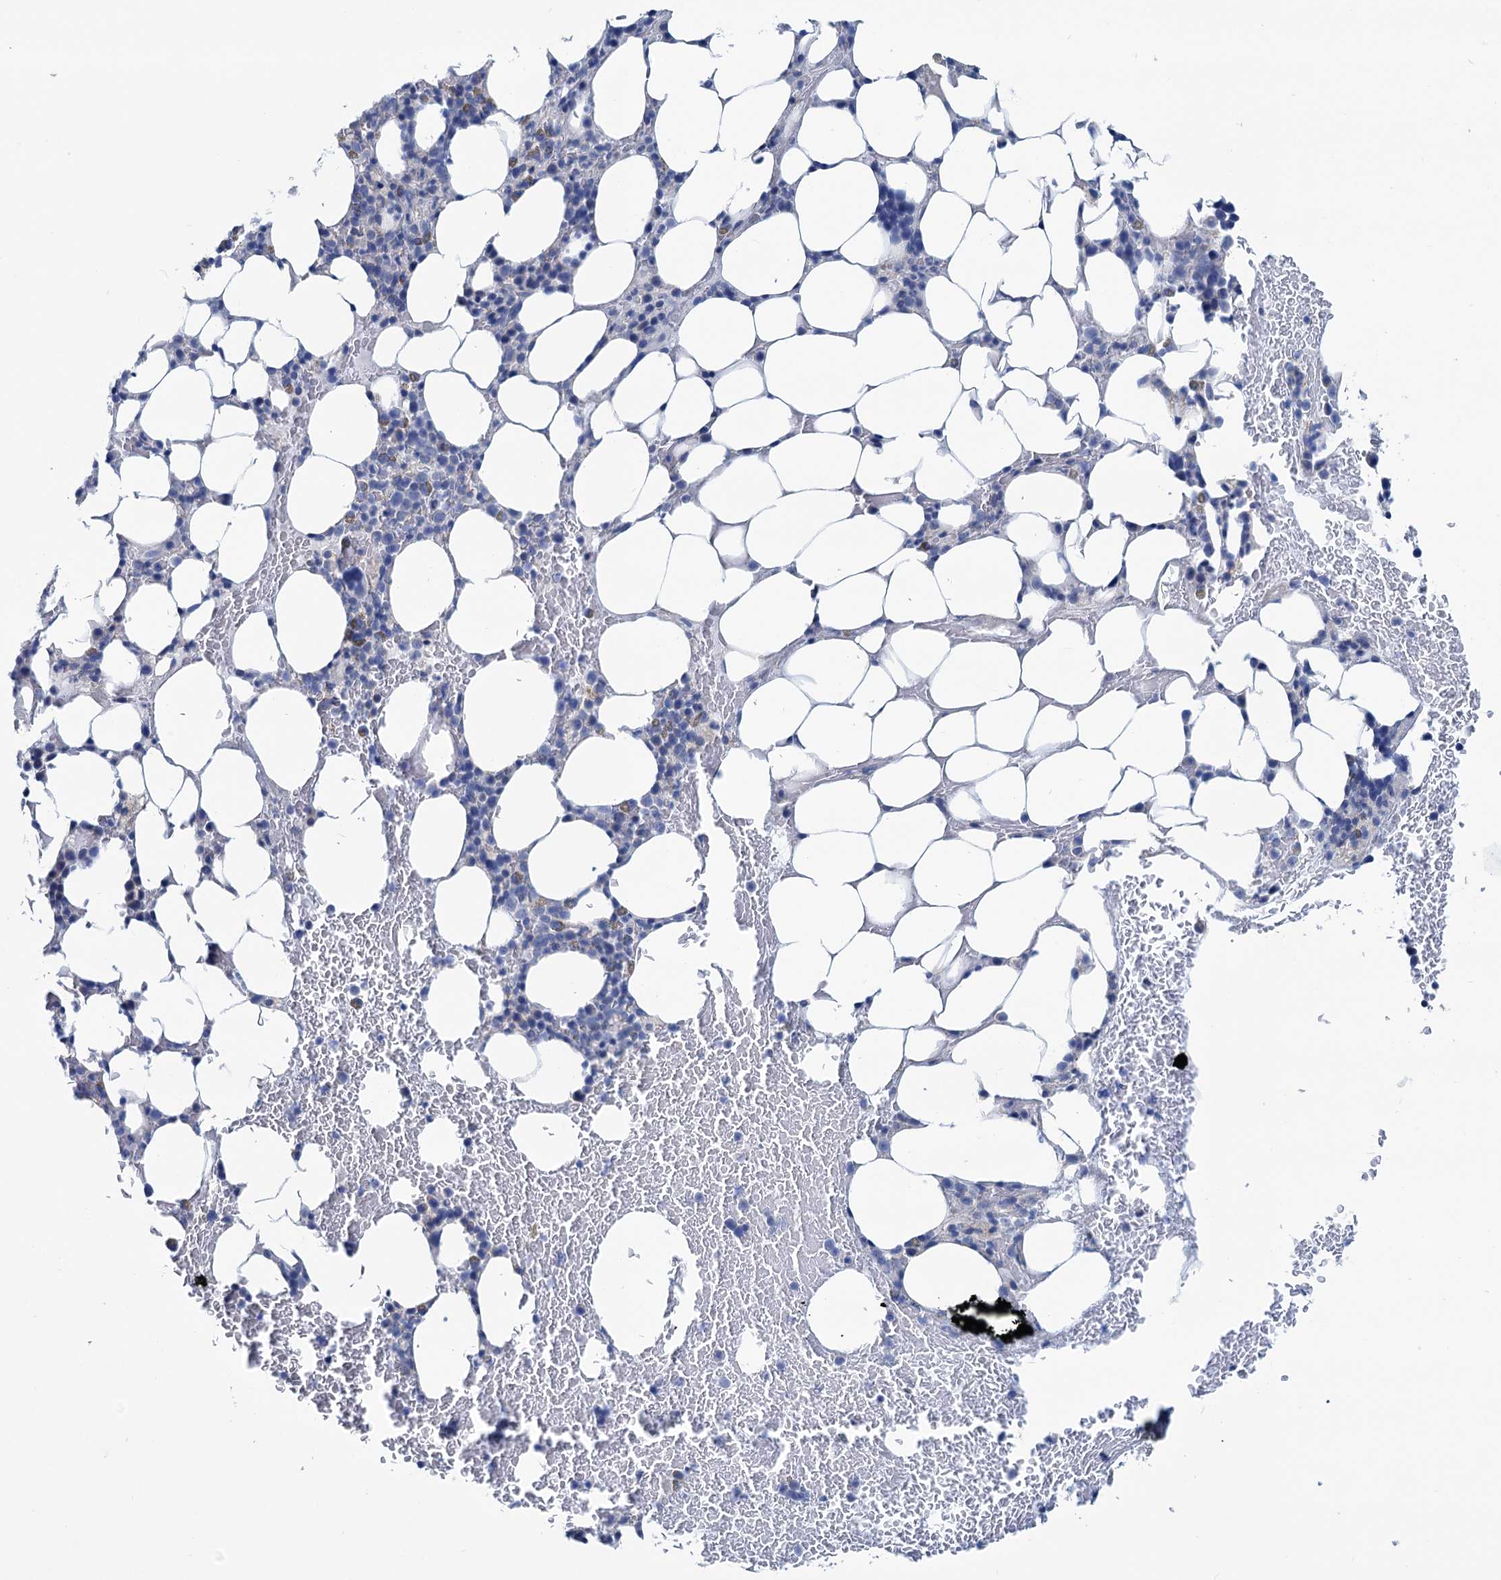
{"staining": {"intensity": "negative", "quantity": "none", "location": "none"}, "tissue": "bone marrow", "cell_type": "Hematopoietic cells", "image_type": "normal", "snomed": [{"axis": "morphology", "description": "Normal tissue, NOS"}, {"axis": "topography", "description": "Bone marrow"}], "caption": "Normal bone marrow was stained to show a protein in brown. There is no significant positivity in hematopoietic cells.", "gene": "SLC1A3", "patient": {"sex": "male", "age": 78}}